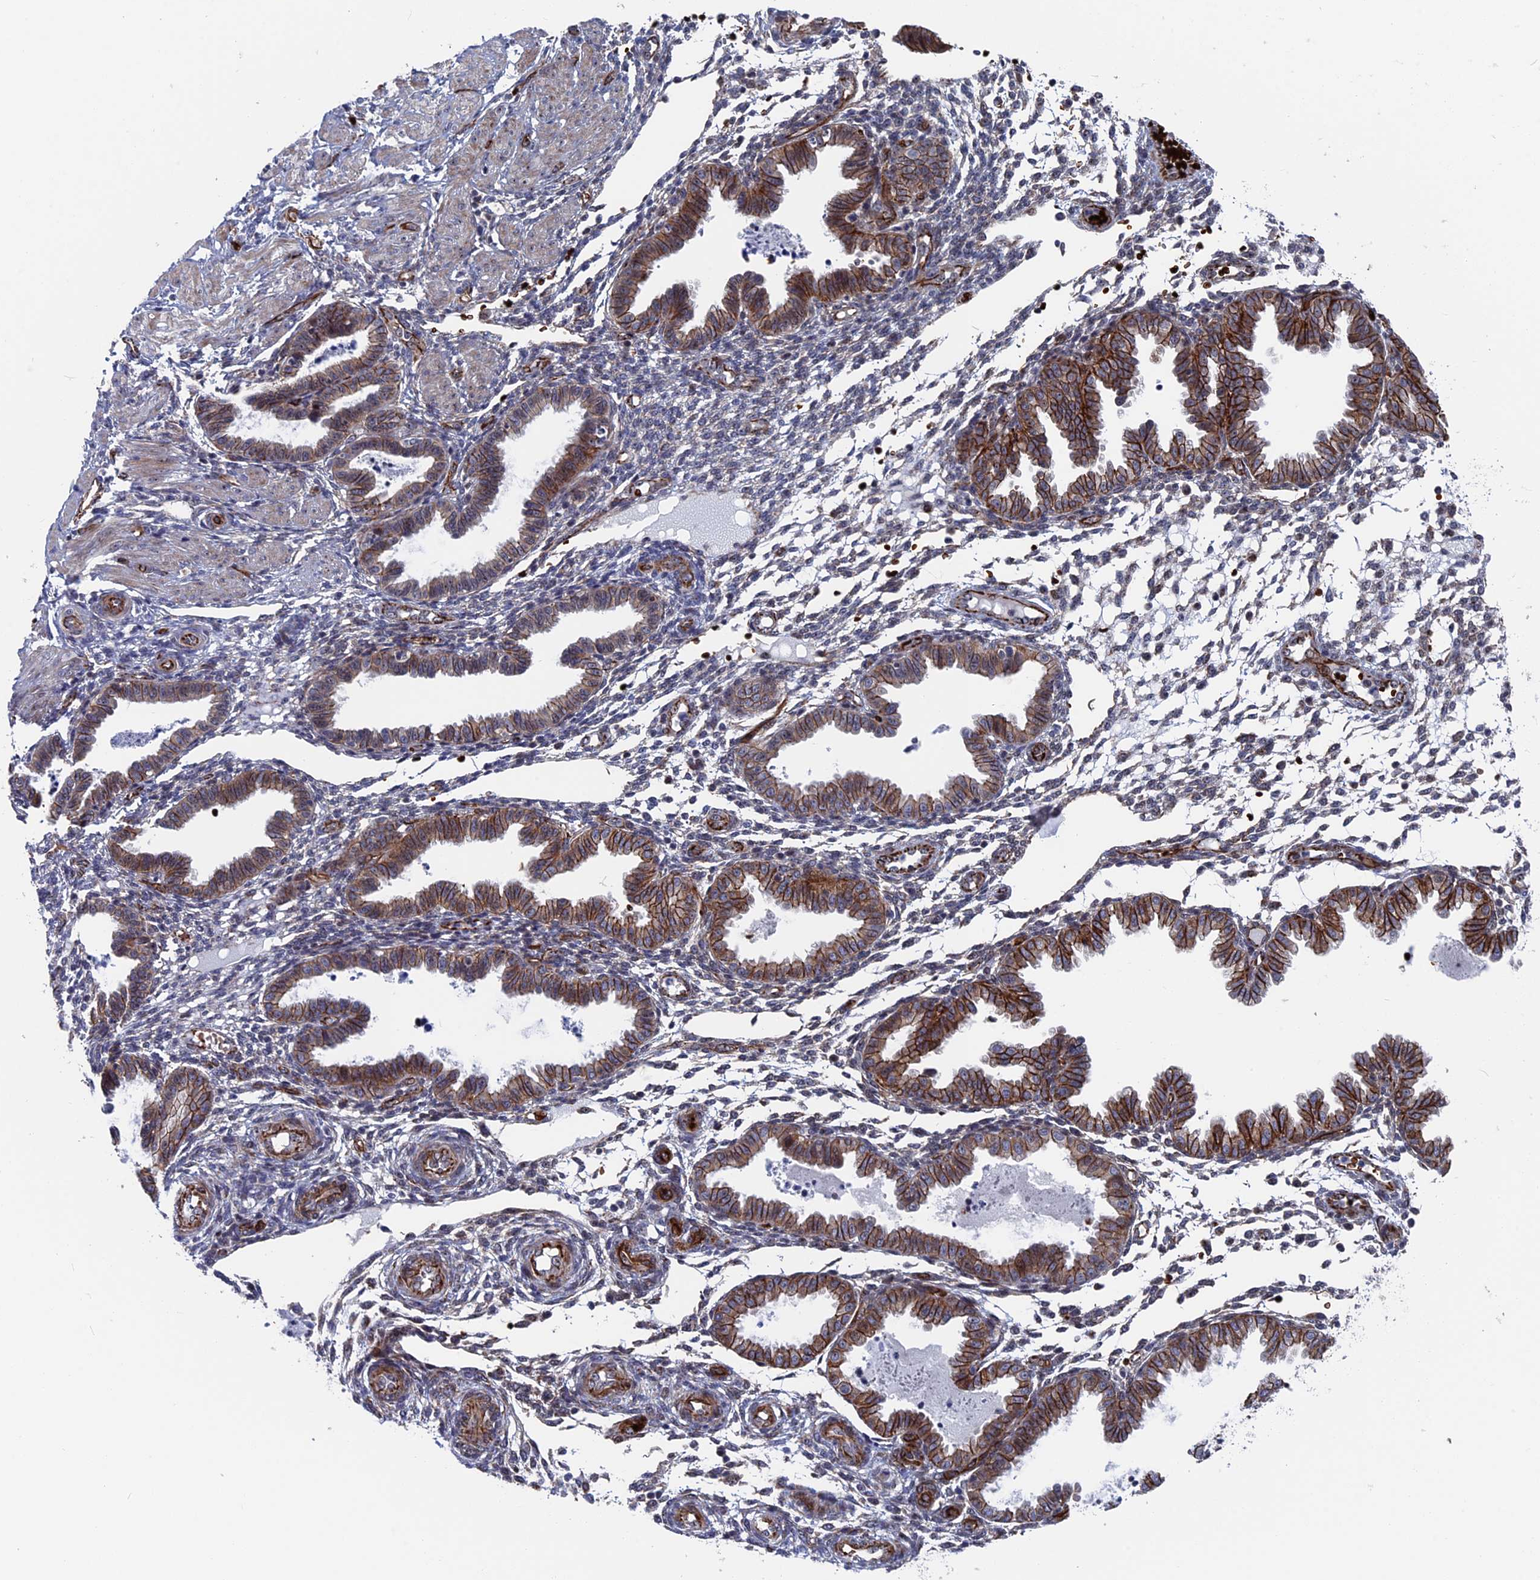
{"staining": {"intensity": "negative", "quantity": "none", "location": "none"}, "tissue": "endometrium", "cell_type": "Cells in endometrial stroma", "image_type": "normal", "snomed": [{"axis": "morphology", "description": "Normal tissue, NOS"}, {"axis": "topography", "description": "Endometrium"}], "caption": "This is an immunohistochemistry (IHC) image of unremarkable endometrium. There is no staining in cells in endometrial stroma.", "gene": "EXOSC9", "patient": {"sex": "female", "age": 33}}